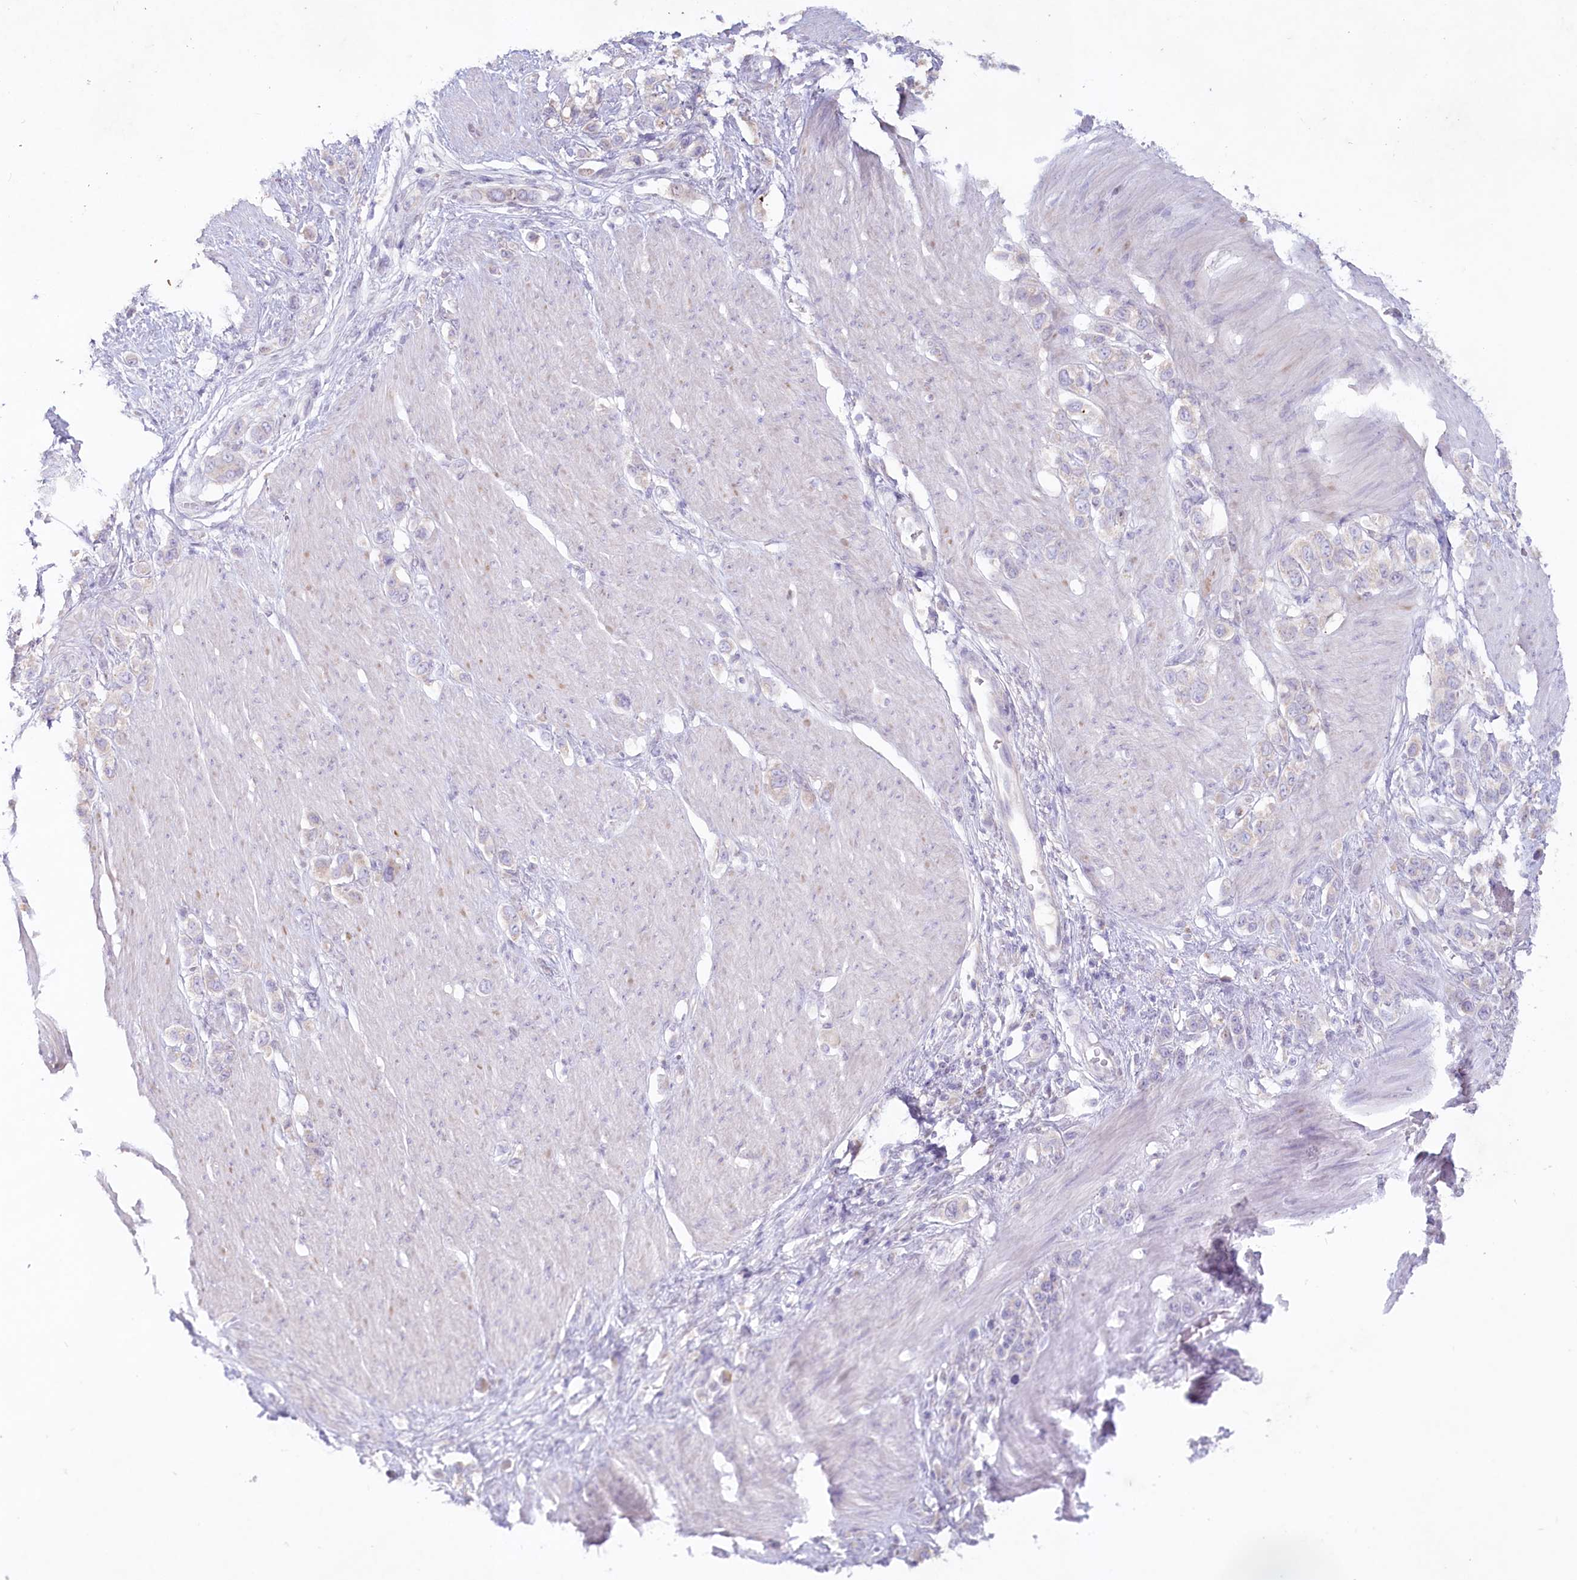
{"staining": {"intensity": "weak", "quantity": "<25%", "location": "cytoplasmic/membranous"}, "tissue": "stomach cancer", "cell_type": "Tumor cells", "image_type": "cancer", "snomed": [{"axis": "morphology", "description": "Adenocarcinoma, NOS"}, {"axis": "morphology", "description": "Adenocarcinoma, High grade"}, {"axis": "topography", "description": "Stomach, upper"}, {"axis": "topography", "description": "Stomach, lower"}], "caption": "High magnification brightfield microscopy of stomach adenocarcinoma (high-grade) stained with DAB (3,3'-diaminobenzidine) (brown) and counterstained with hematoxylin (blue): tumor cells show no significant expression.", "gene": "PSAPL1", "patient": {"sex": "female", "age": 65}}